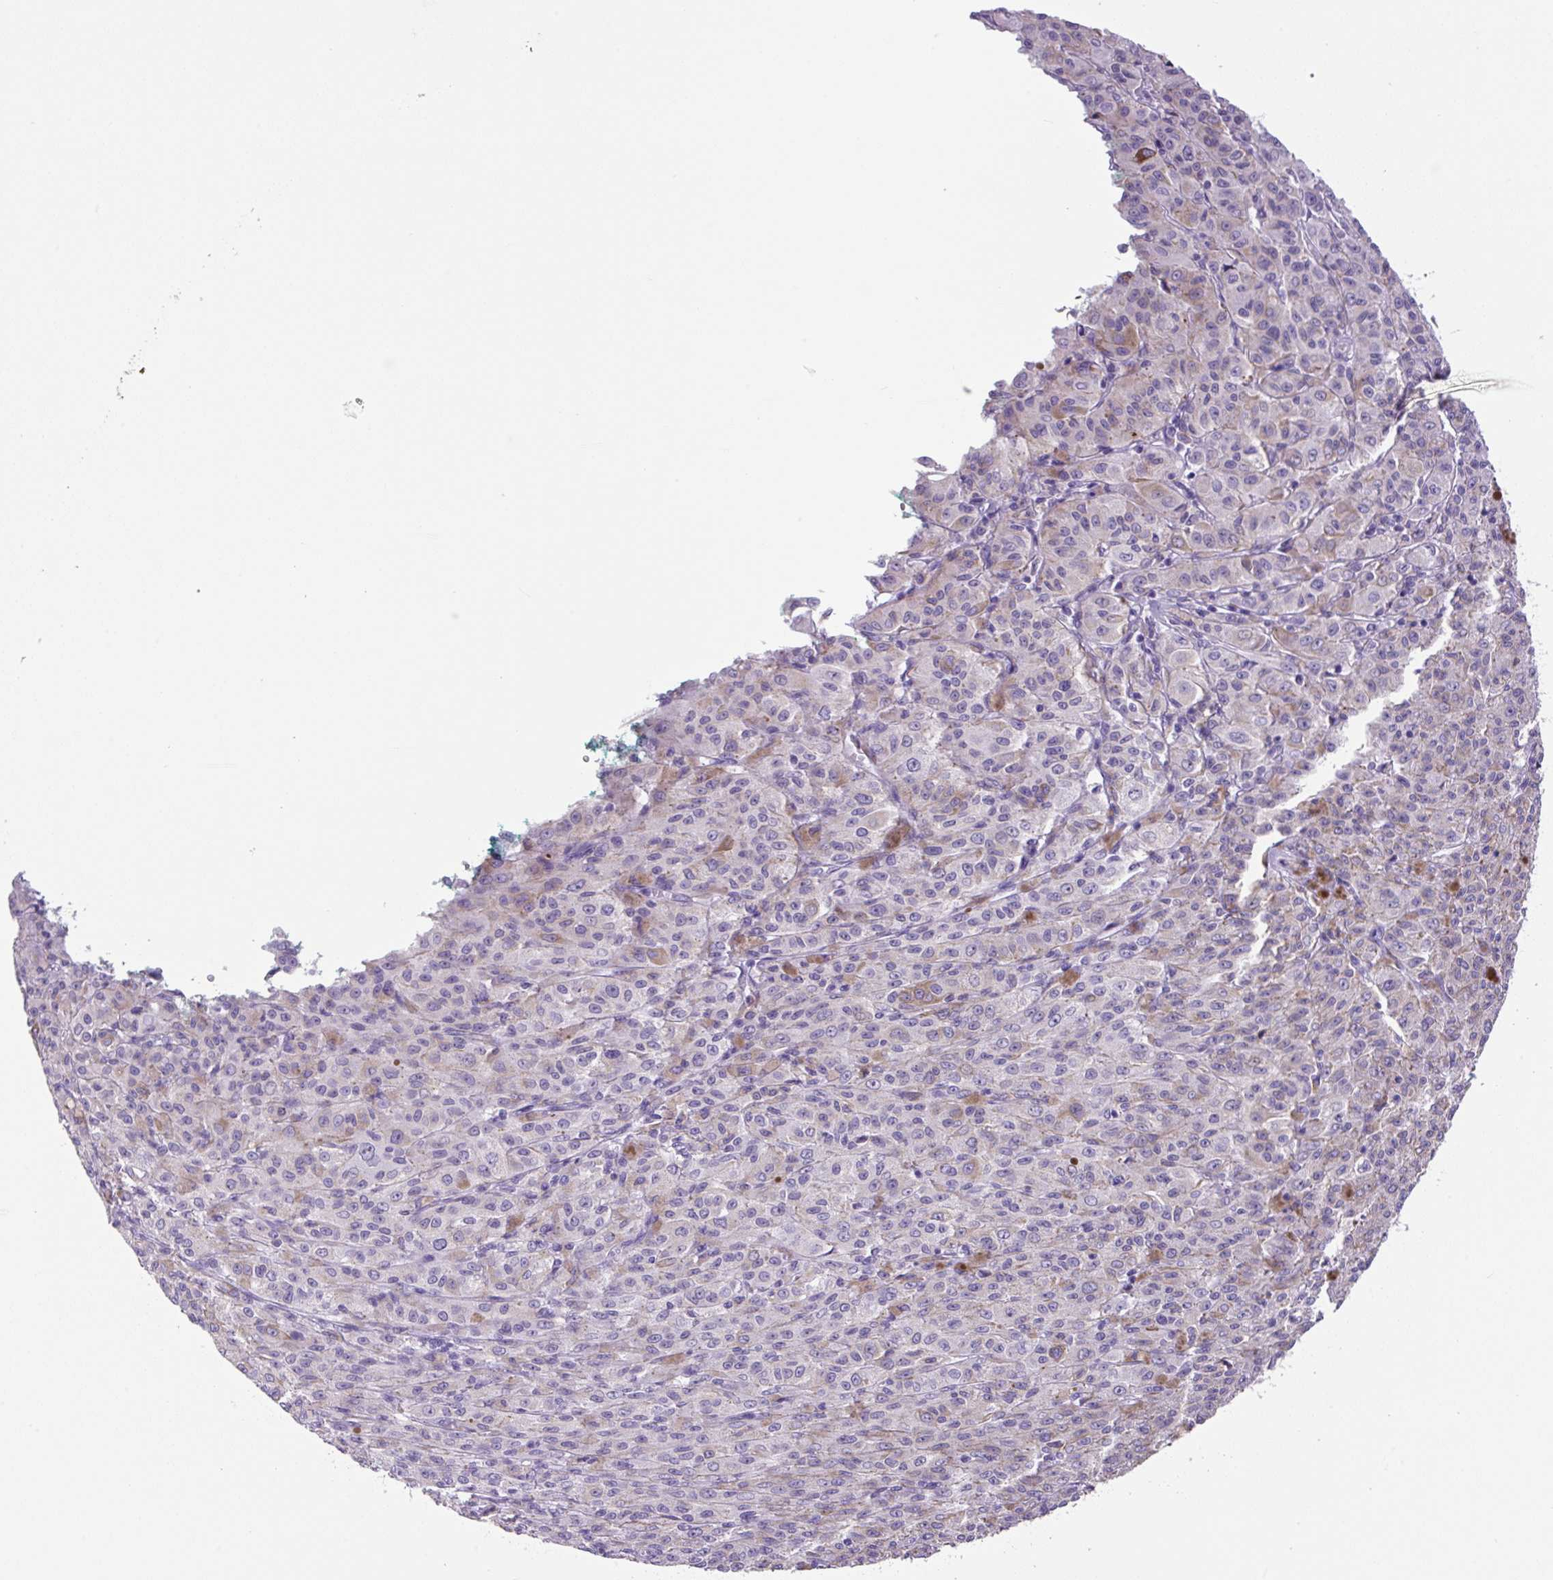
{"staining": {"intensity": "negative", "quantity": "none", "location": "none"}, "tissue": "melanoma", "cell_type": "Tumor cells", "image_type": "cancer", "snomed": [{"axis": "morphology", "description": "Malignant melanoma, NOS"}, {"axis": "topography", "description": "Skin"}], "caption": "DAB immunohistochemical staining of malignant melanoma exhibits no significant staining in tumor cells.", "gene": "CHGA", "patient": {"sex": "female", "age": 52}}